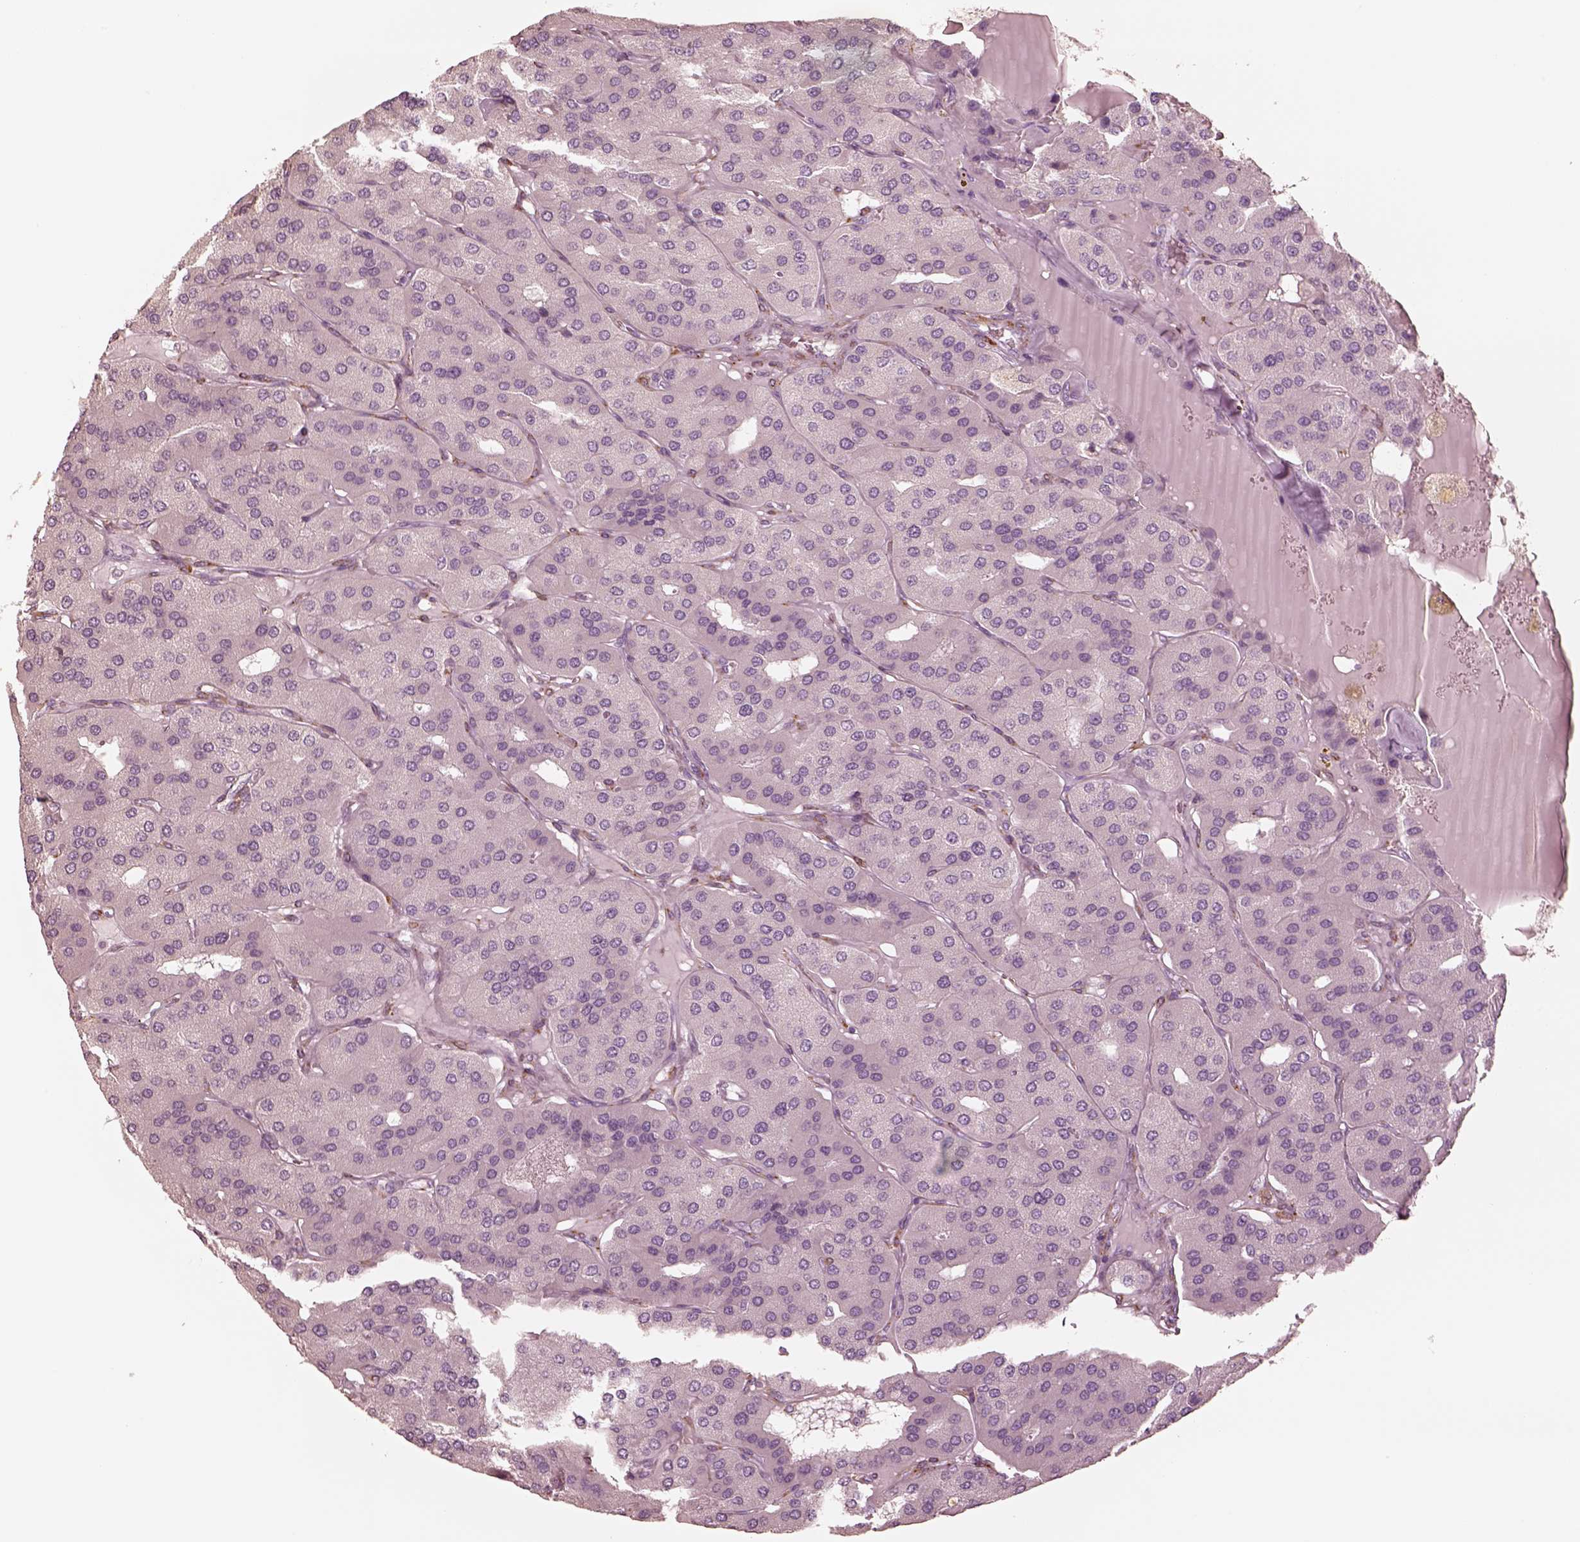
{"staining": {"intensity": "negative", "quantity": "none", "location": "none"}, "tissue": "parathyroid gland", "cell_type": "Glandular cells", "image_type": "normal", "snomed": [{"axis": "morphology", "description": "Normal tissue, NOS"}, {"axis": "morphology", "description": "Adenoma, NOS"}, {"axis": "topography", "description": "Parathyroid gland"}], "caption": "Protein analysis of normal parathyroid gland demonstrates no significant positivity in glandular cells.", "gene": "DNAAF9", "patient": {"sex": "female", "age": 86}}